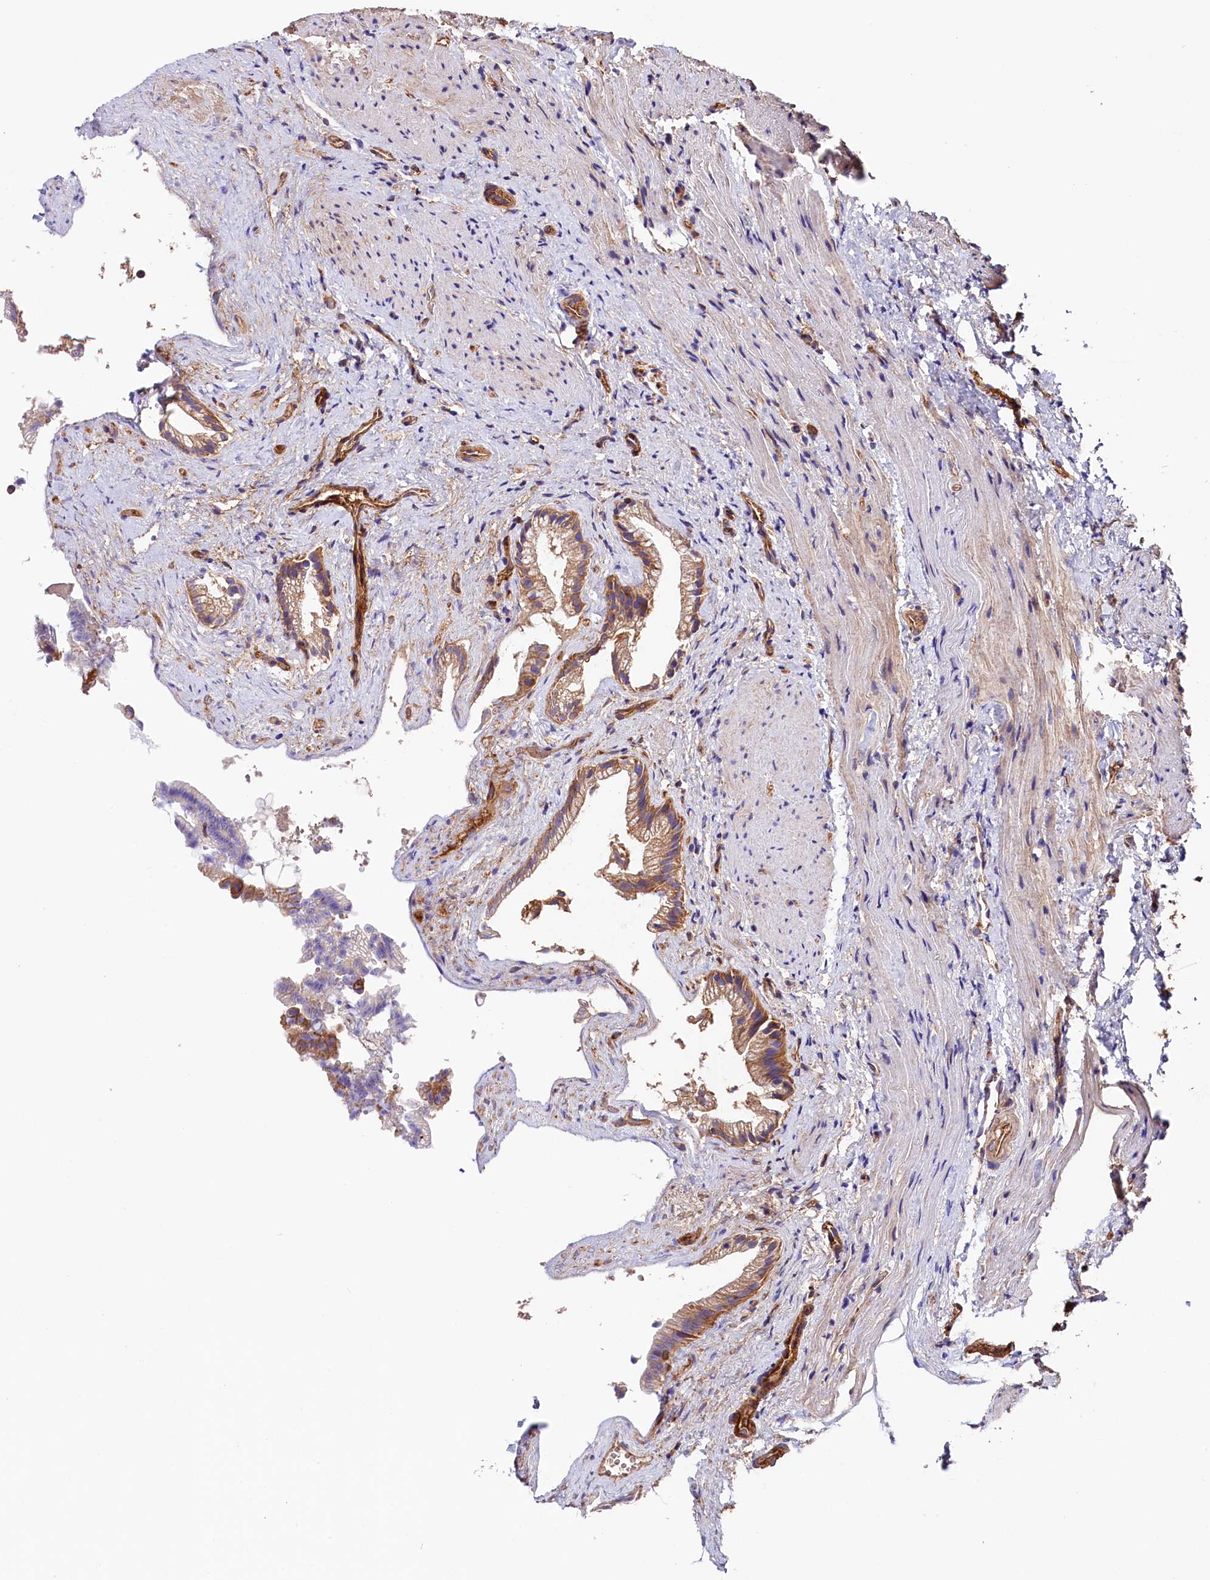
{"staining": {"intensity": "moderate", "quantity": ">75%", "location": "cytoplasmic/membranous"}, "tissue": "gallbladder", "cell_type": "Glandular cells", "image_type": "normal", "snomed": [{"axis": "morphology", "description": "Normal tissue, NOS"}, {"axis": "morphology", "description": "Inflammation, NOS"}, {"axis": "topography", "description": "Gallbladder"}], "caption": "Brown immunohistochemical staining in benign gallbladder reveals moderate cytoplasmic/membranous positivity in approximately >75% of glandular cells.", "gene": "ATP2B4", "patient": {"sex": "male", "age": 51}}